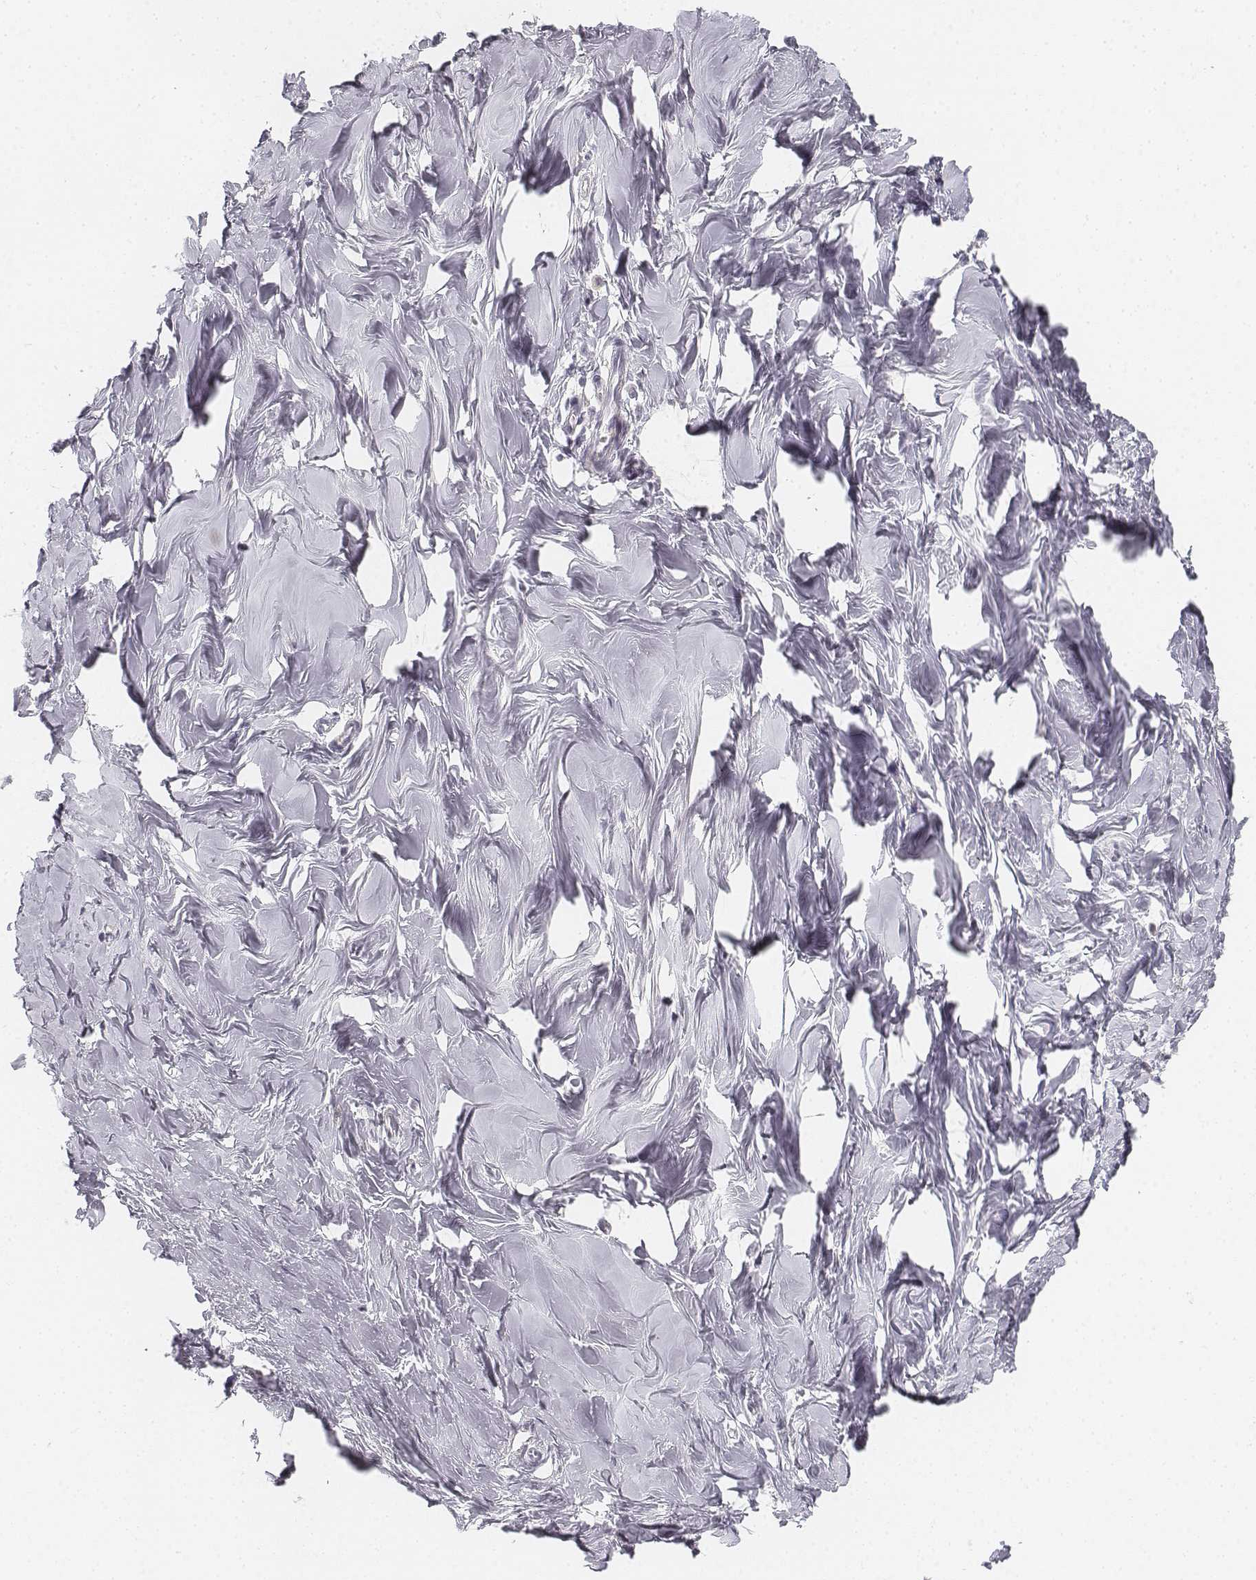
{"staining": {"intensity": "negative", "quantity": "none", "location": "none"}, "tissue": "breast", "cell_type": "Adipocytes", "image_type": "normal", "snomed": [{"axis": "morphology", "description": "Normal tissue, NOS"}, {"axis": "topography", "description": "Breast"}], "caption": "An immunohistochemistry image of normal breast is shown. There is no staining in adipocytes of breast.", "gene": "DSG4", "patient": {"sex": "female", "age": 27}}